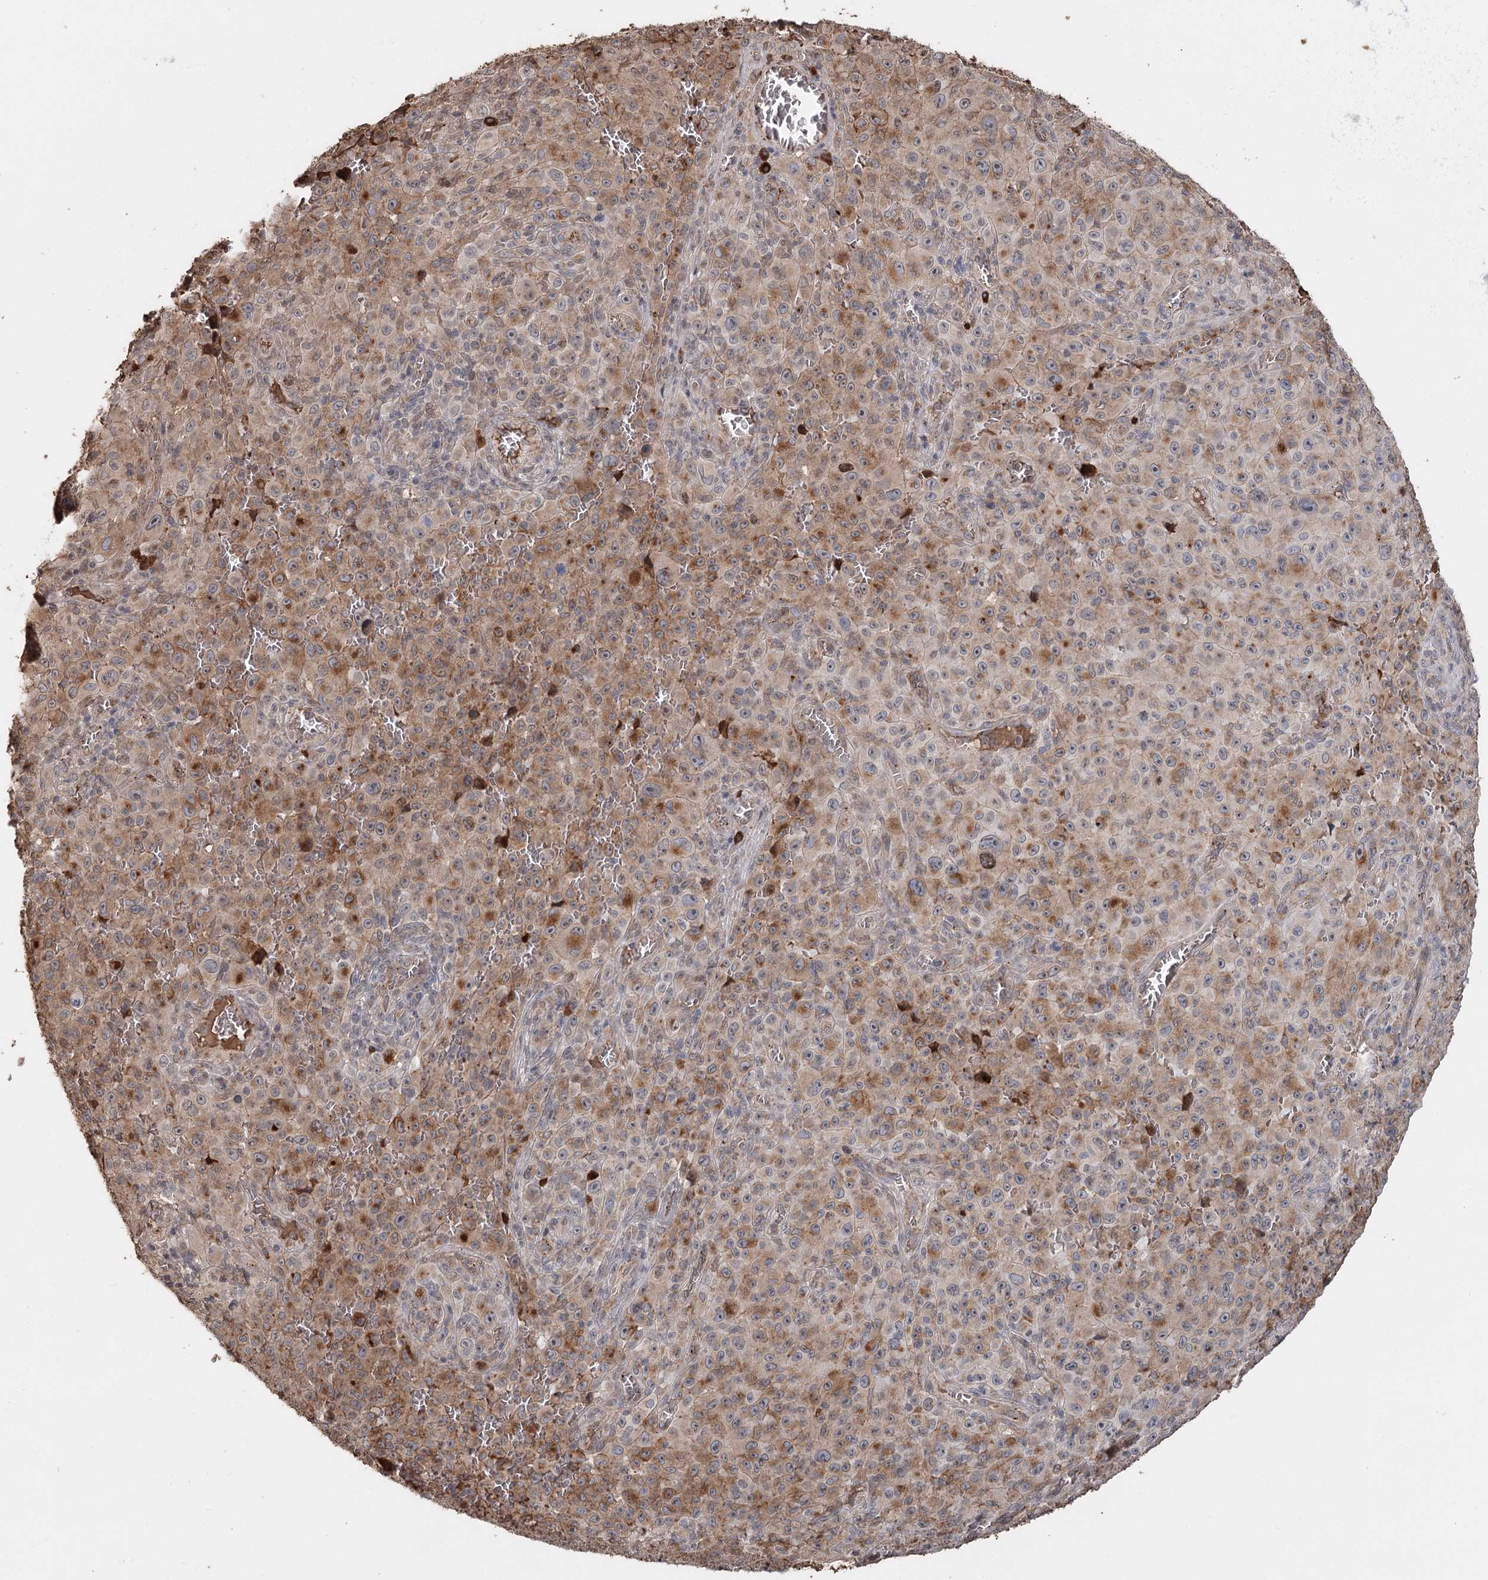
{"staining": {"intensity": "moderate", "quantity": "<25%", "location": "cytoplasmic/membranous"}, "tissue": "melanoma", "cell_type": "Tumor cells", "image_type": "cancer", "snomed": [{"axis": "morphology", "description": "Malignant melanoma, NOS"}, {"axis": "topography", "description": "Skin"}], "caption": "A photomicrograph showing moderate cytoplasmic/membranous positivity in approximately <25% of tumor cells in melanoma, as visualized by brown immunohistochemical staining.", "gene": "SYVN1", "patient": {"sex": "female", "age": 82}}